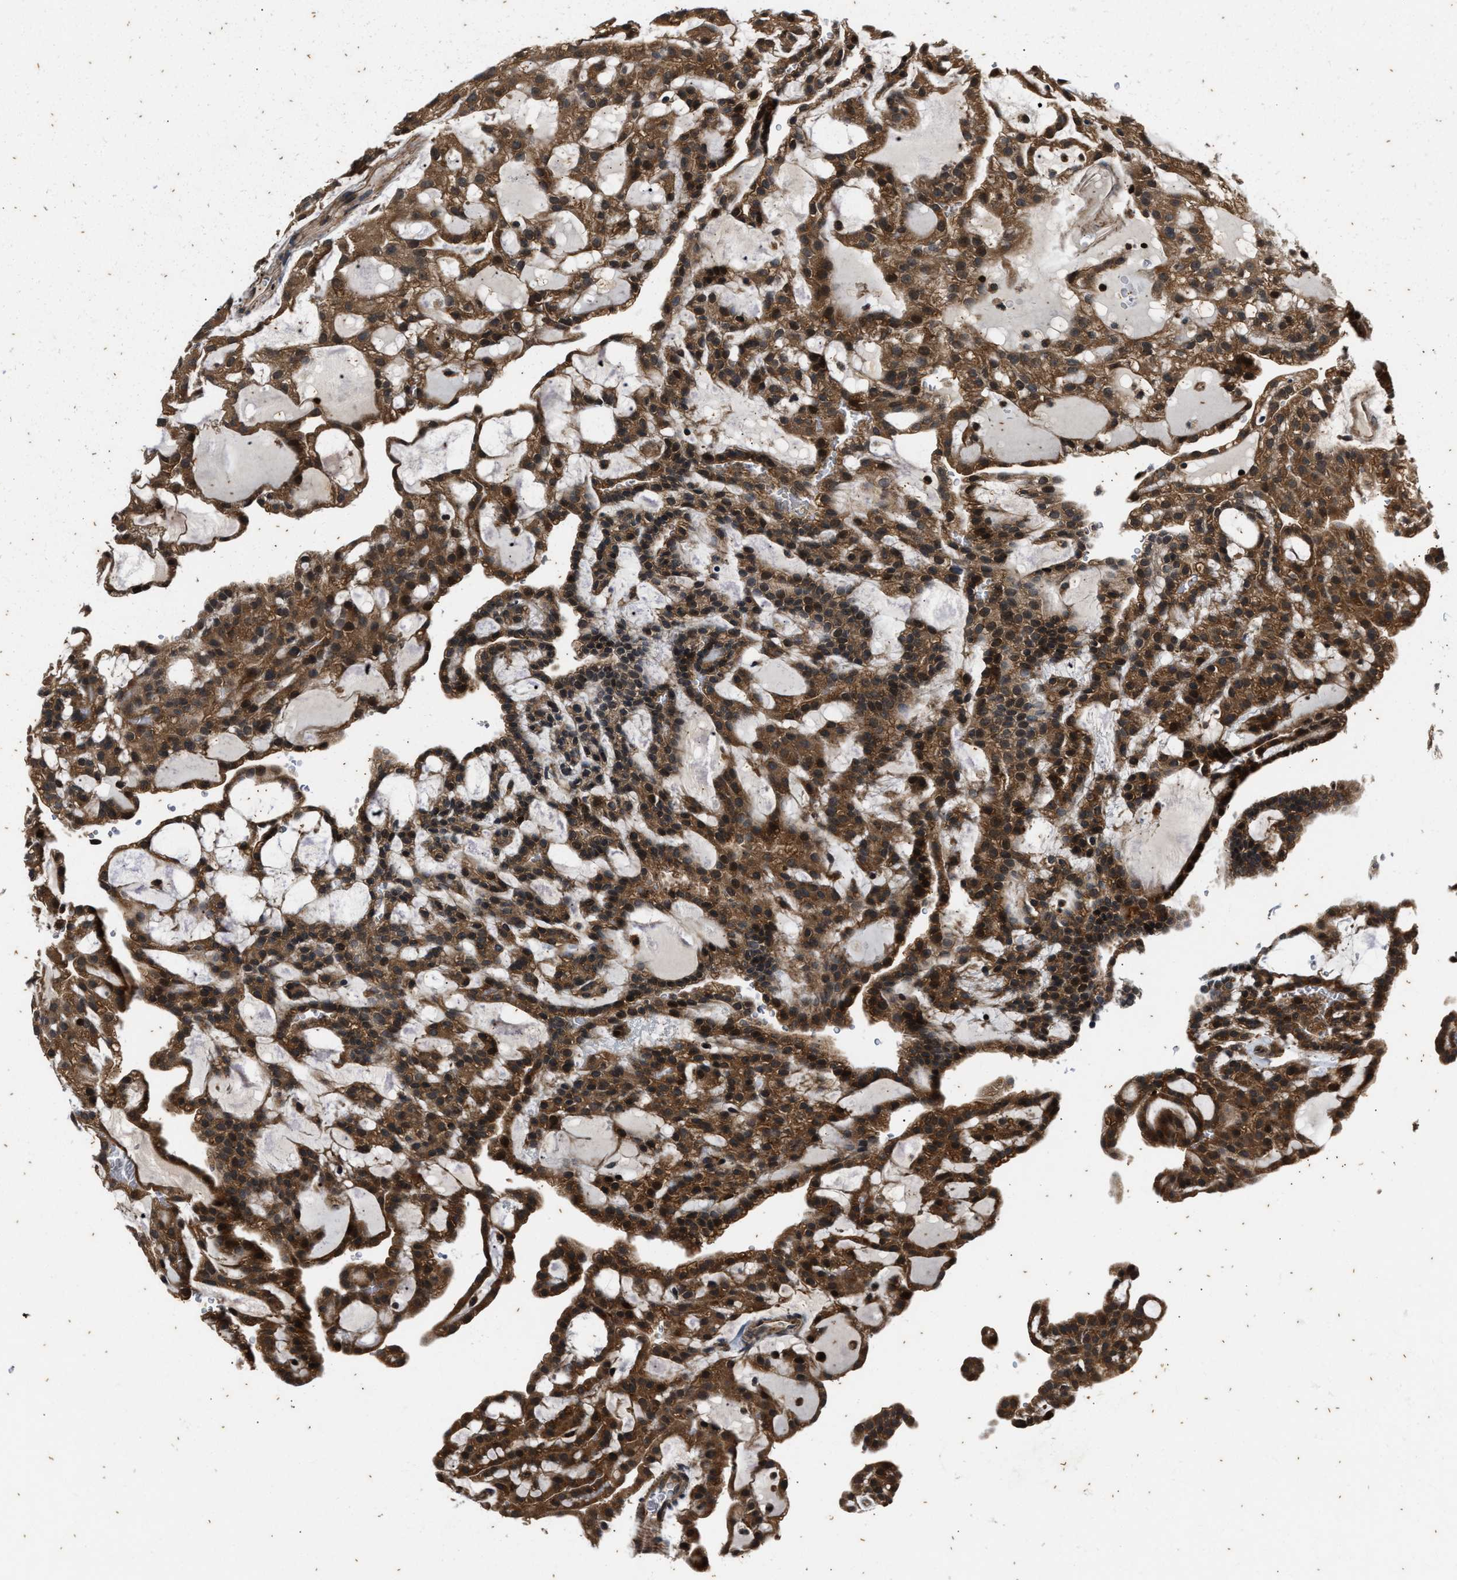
{"staining": {"intensity": "moderate", "quantity": ">75%", "location": "cytoplasmic/membranous"}, "tissue": "renal cancer", "cell_type": "Tumor cells", "image_type": "cancer", "snomed": [{"axis": "morphology", "description": "Adenocarcinoma, NOS"}, {"axis": "topography", "description": "Kidney"}], "caption": "A photomicrograph of renal cancer stained for a protein displays moderate cytoplasmic/membranous brown staining in tumor cells.", "gene": "PTPN7", "patient": {"sex": "male", "age": 63}}